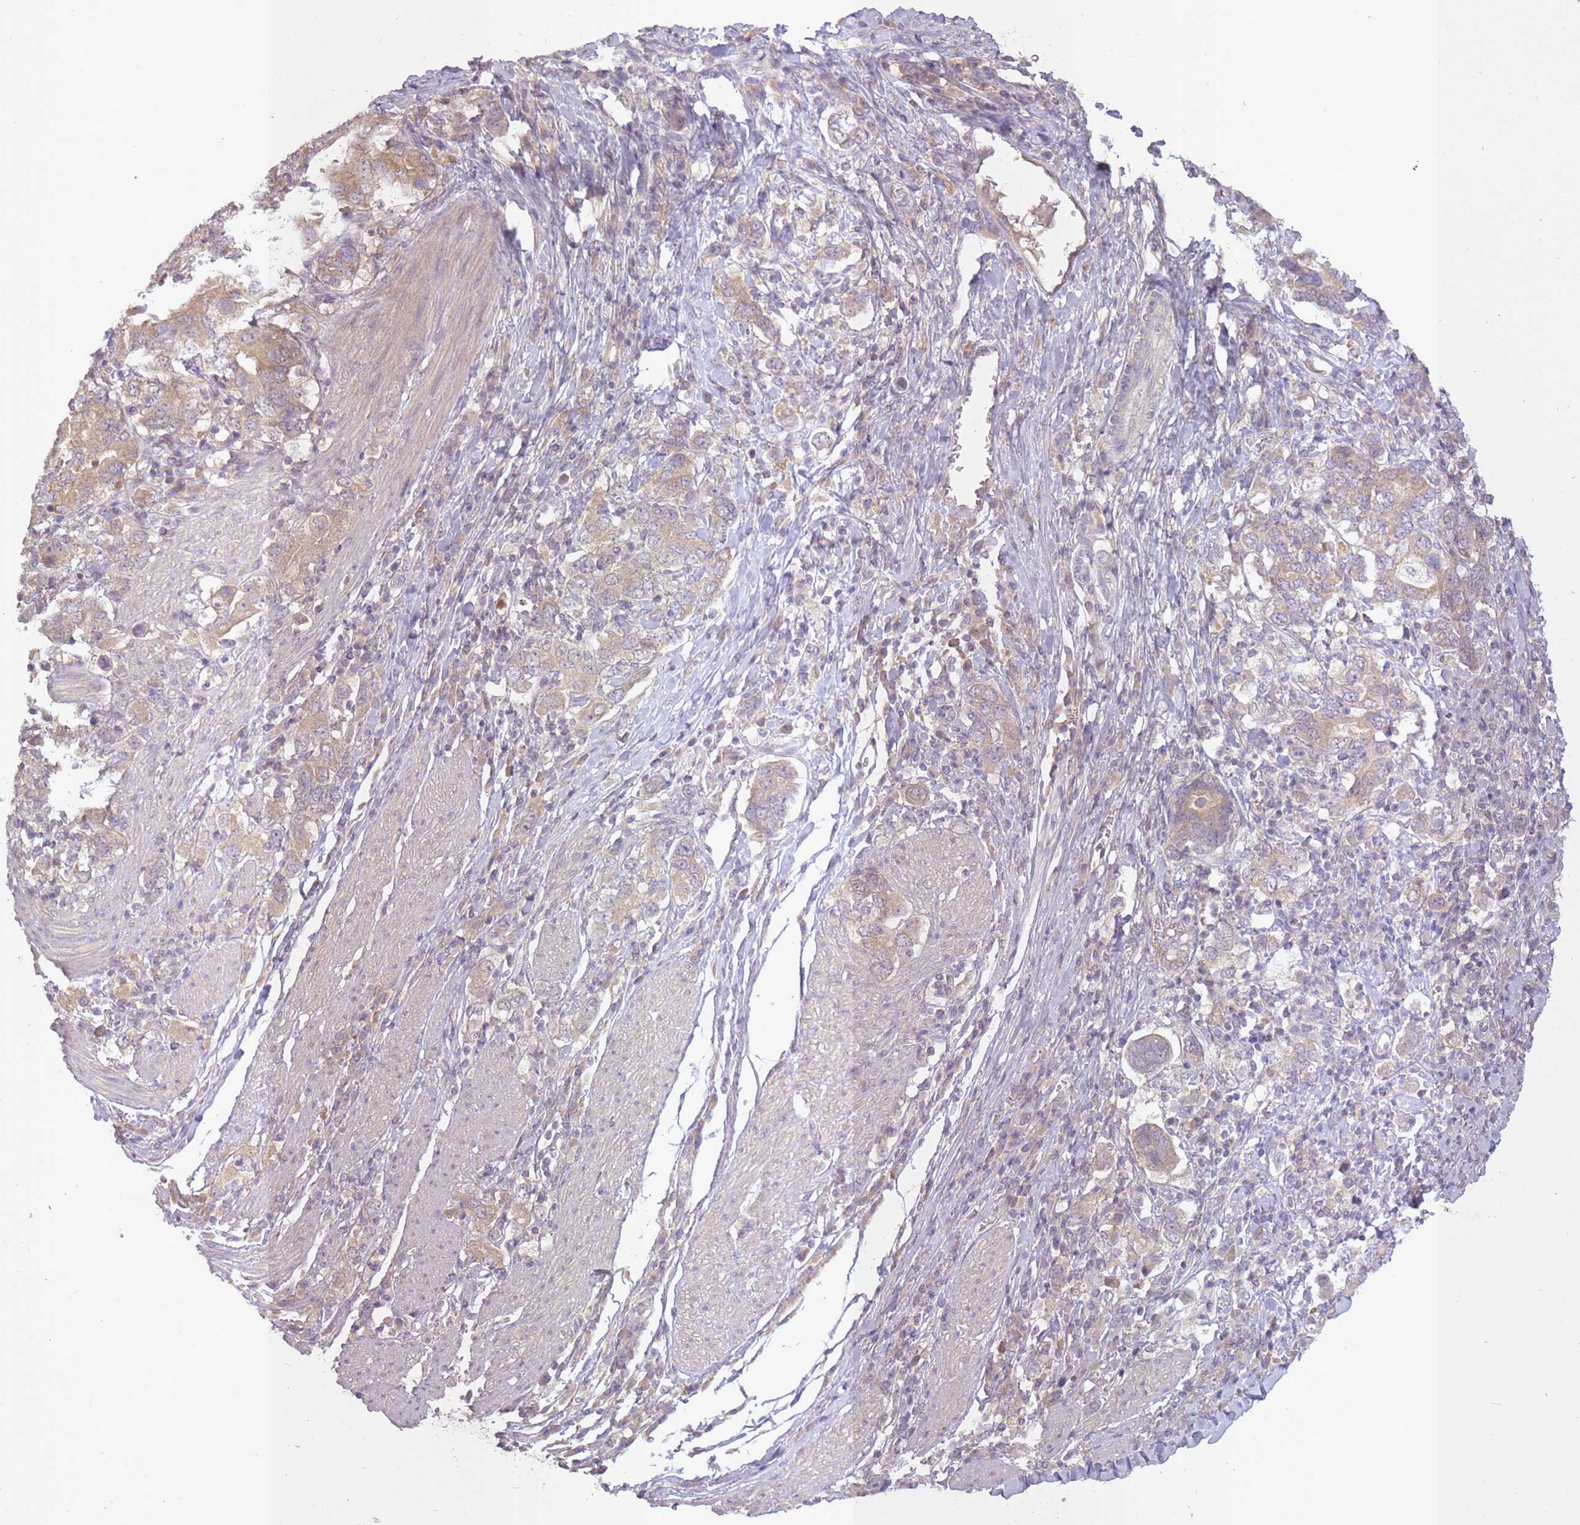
{"staining": {"intensity": "weak", "quantity": ">75%", "location": "cytoplasmic/membranous"}, "tissue": "stomach cancer", "cell_type": "Tumor cells", "image_type": "cancer", "snomed": [{"axis": "morphology", "description": "Adenocarcinoma, NOS"}, {"axis": "topography", "description": "Stomach, upper"}, {"axis": "topography", "description": "Stomach"}], "caption": "Human stomach adenocarcinoma stained for a protein (brown) displays weak cytoplasmic/membranous positive staining in approximately >75% of tumor cells.", "gene": "LRATD2", "patient": {"sex": "male", "age": 62}}